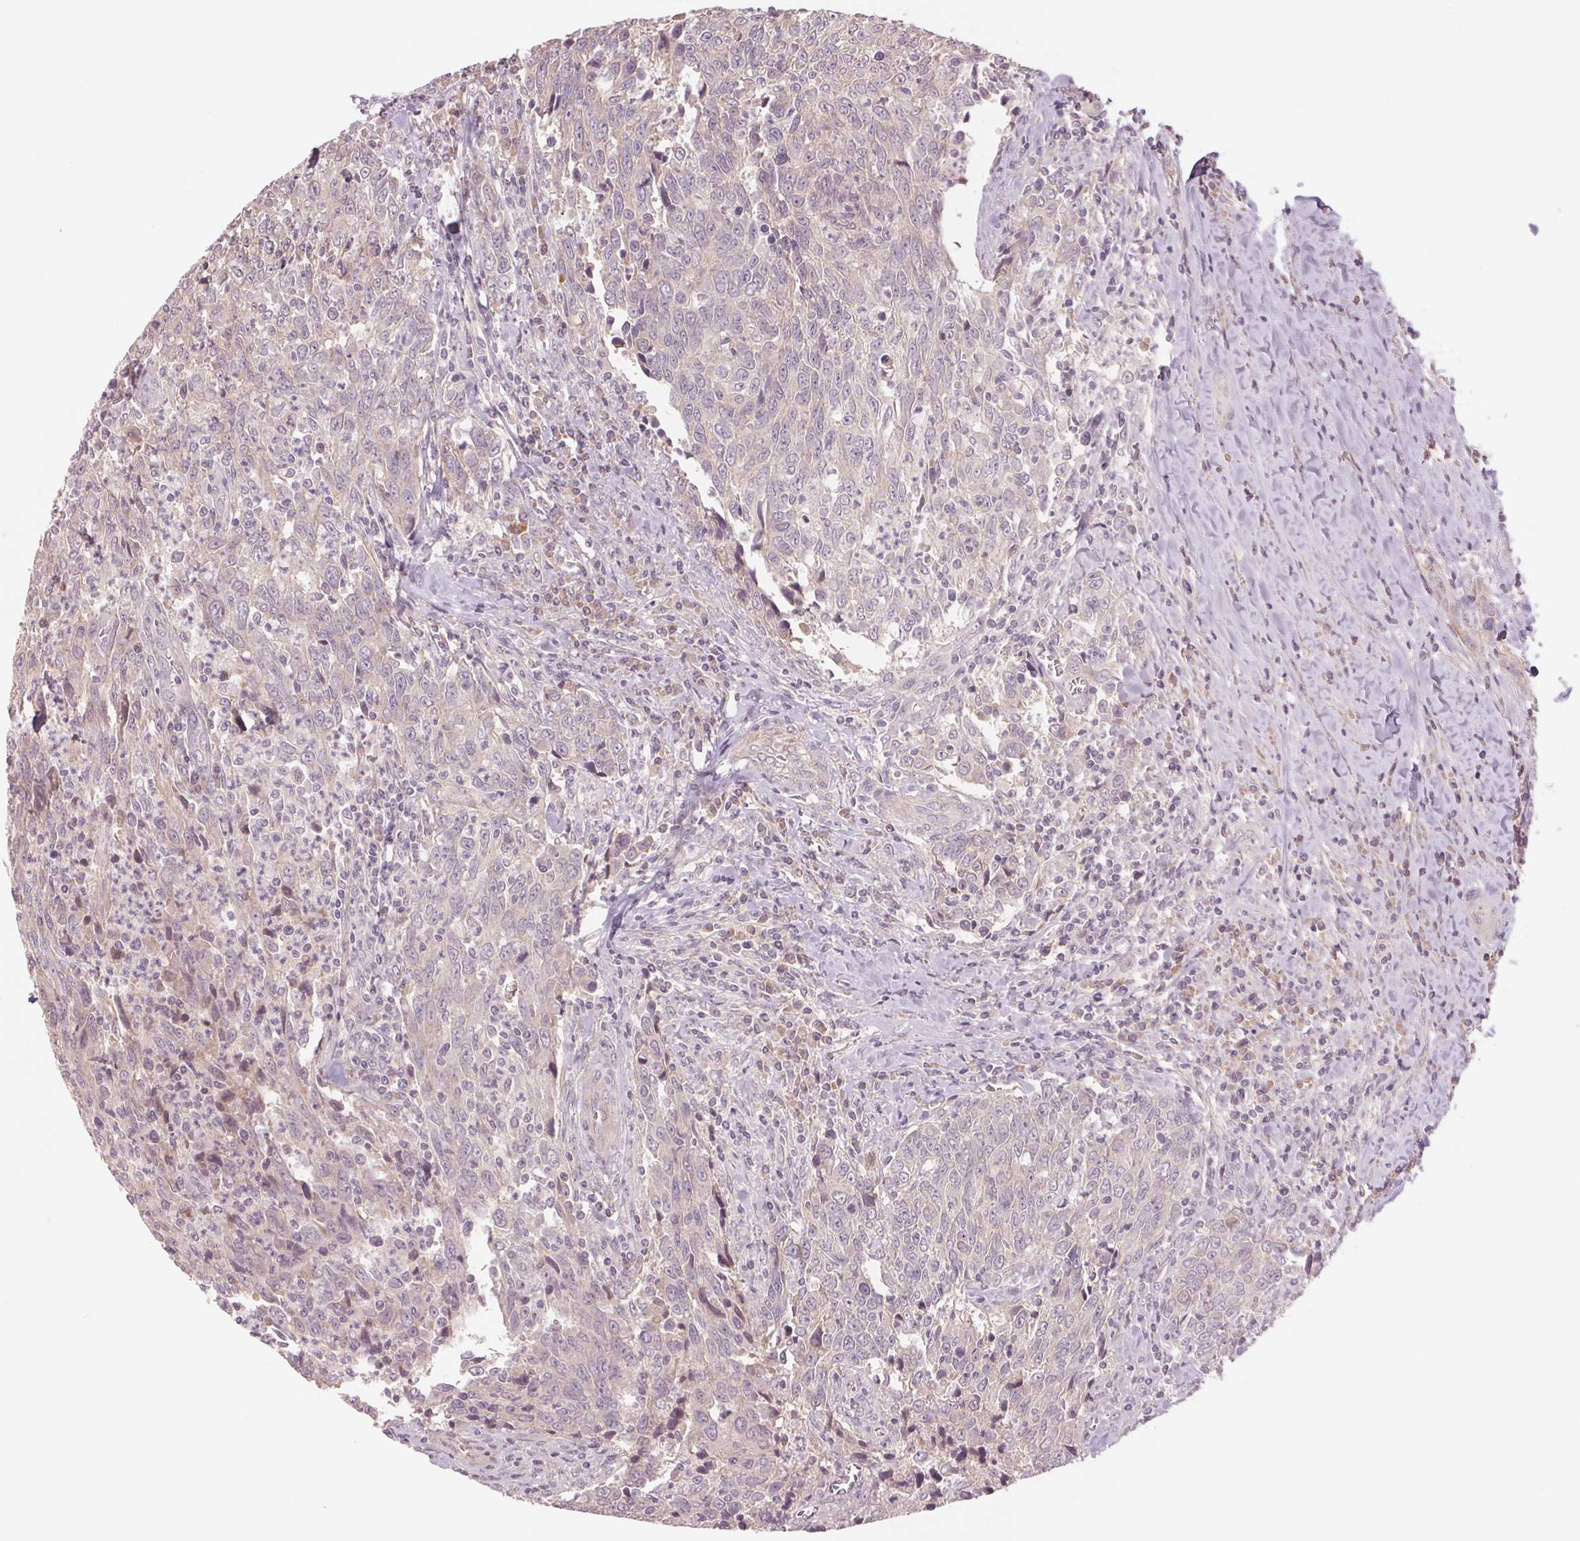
{"staining": {"intensity": "negative", "quantity": "none", "location": "none"}, "tissue": "breast cancer", "cell_type": "Tumor cells", "image_type": "cancer", "snomed": [{"axis": "morphology", "description": "Duct carcinoma"}, {"axis": "topography", "description": "Breast"}], "caption": "DAB (3,3'-diaminobenzidine) immunohistochemical staining of breast cancer displays no significant positivity in tumor cells.", "gene": "PPIA", "patient": {"sex": "female", "age": 50}}